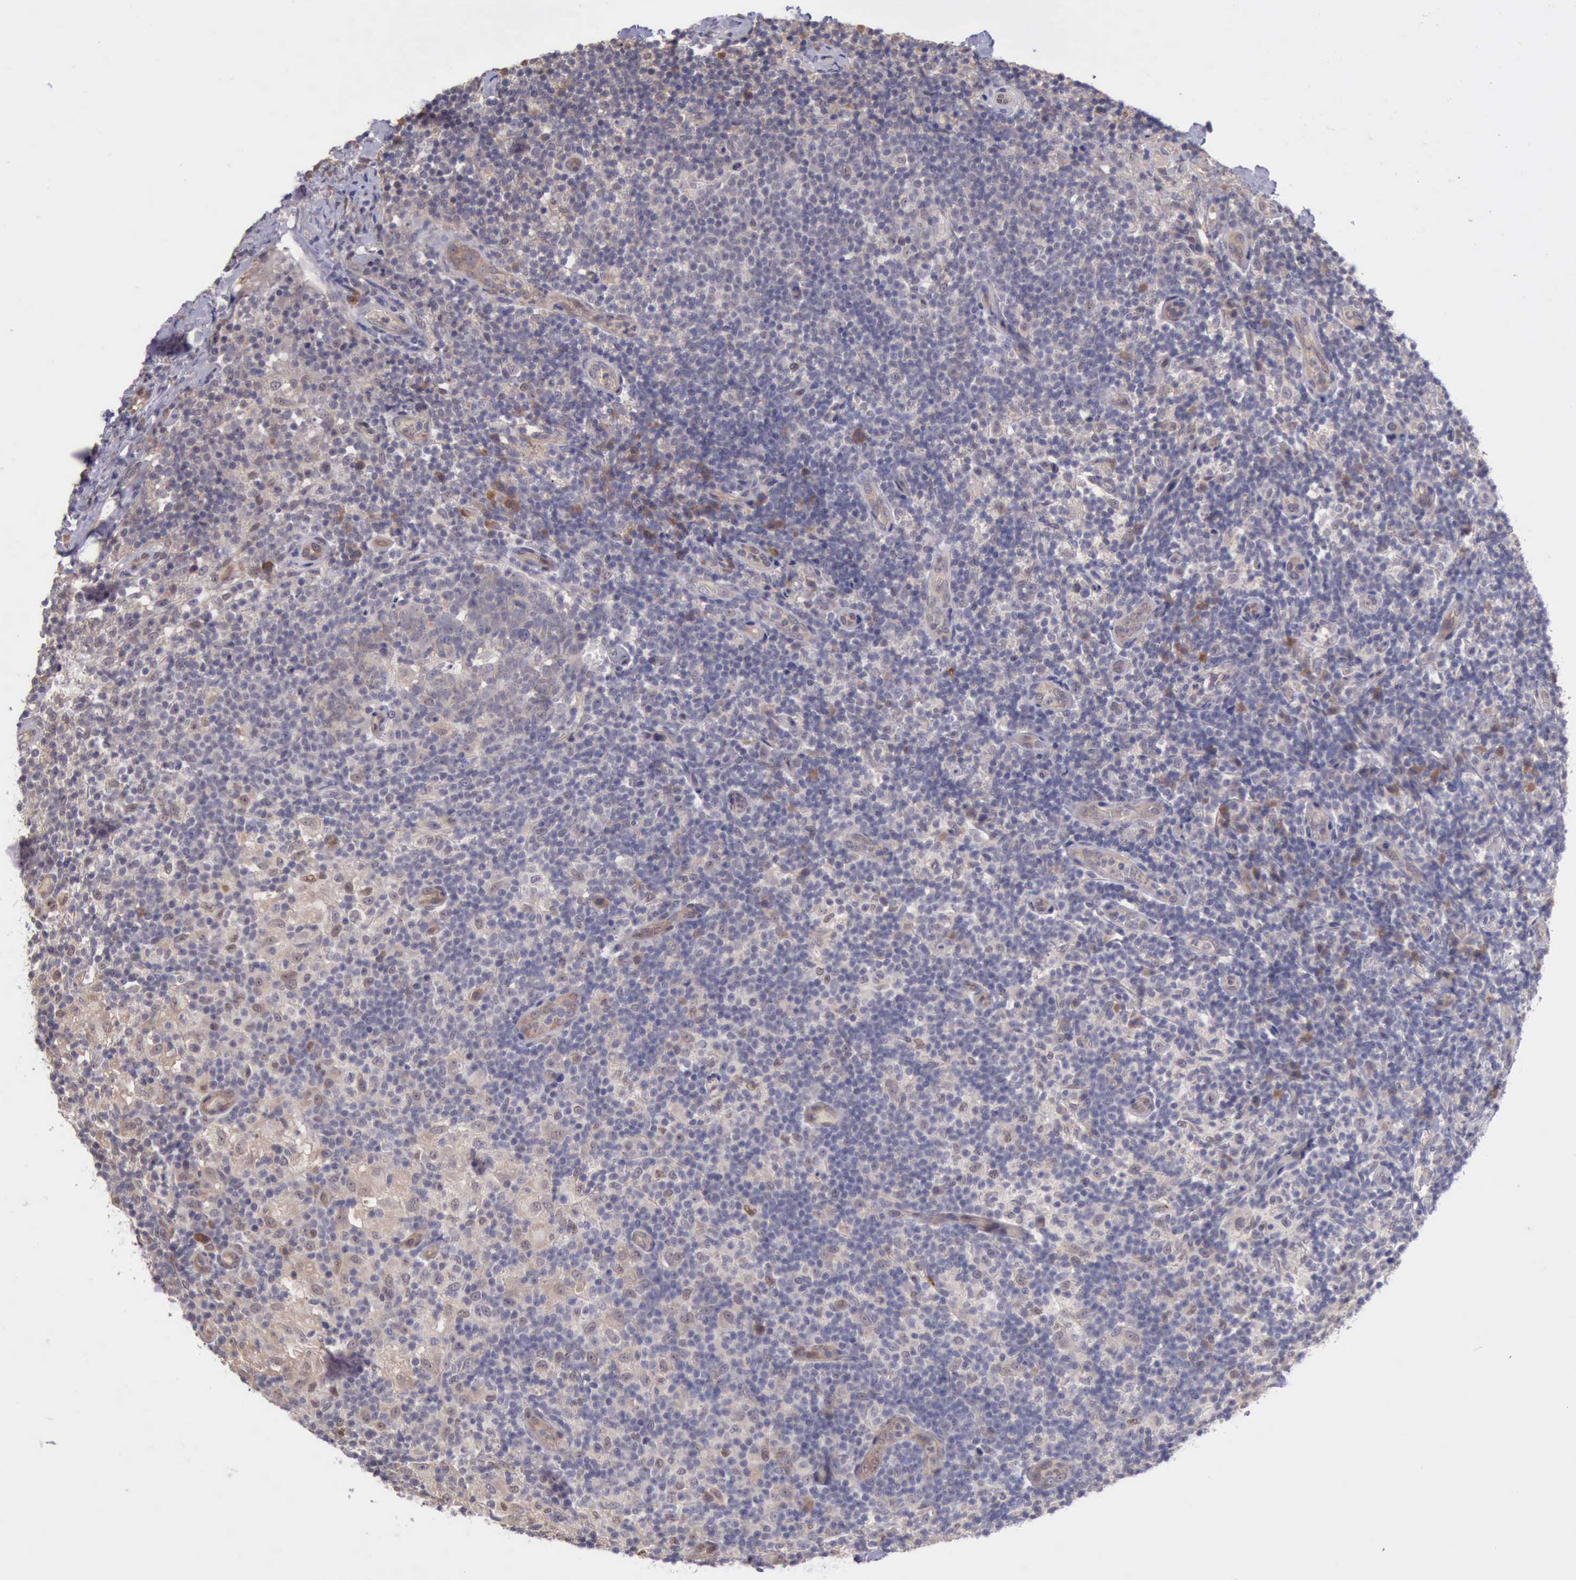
{"staining": {"intensity": "weak", "quantity": "25%-75%", "location": "cytoplasmic/membranous"}, "tissue": "lymph node", "cell_type": "Germinal center cells", "image_type": "normal", "snomed": [{"axis": "morphology", "description": "Normal tissue, NOS"}, {"axis": "morphology", "description": "Inflammation, NOS"}, {"axis": "topography", "description": "Lymph node"}], "caption": "A brown stain labels weak cytoplasmic/membranous expression of a protein in germinal center cells of unremarkable human lymph node. (brown staining indicates protein expression, while blue staining denotes nuclei).", "gene": "DNAJB7", "patient": {"sex": "male", "age": 46}}